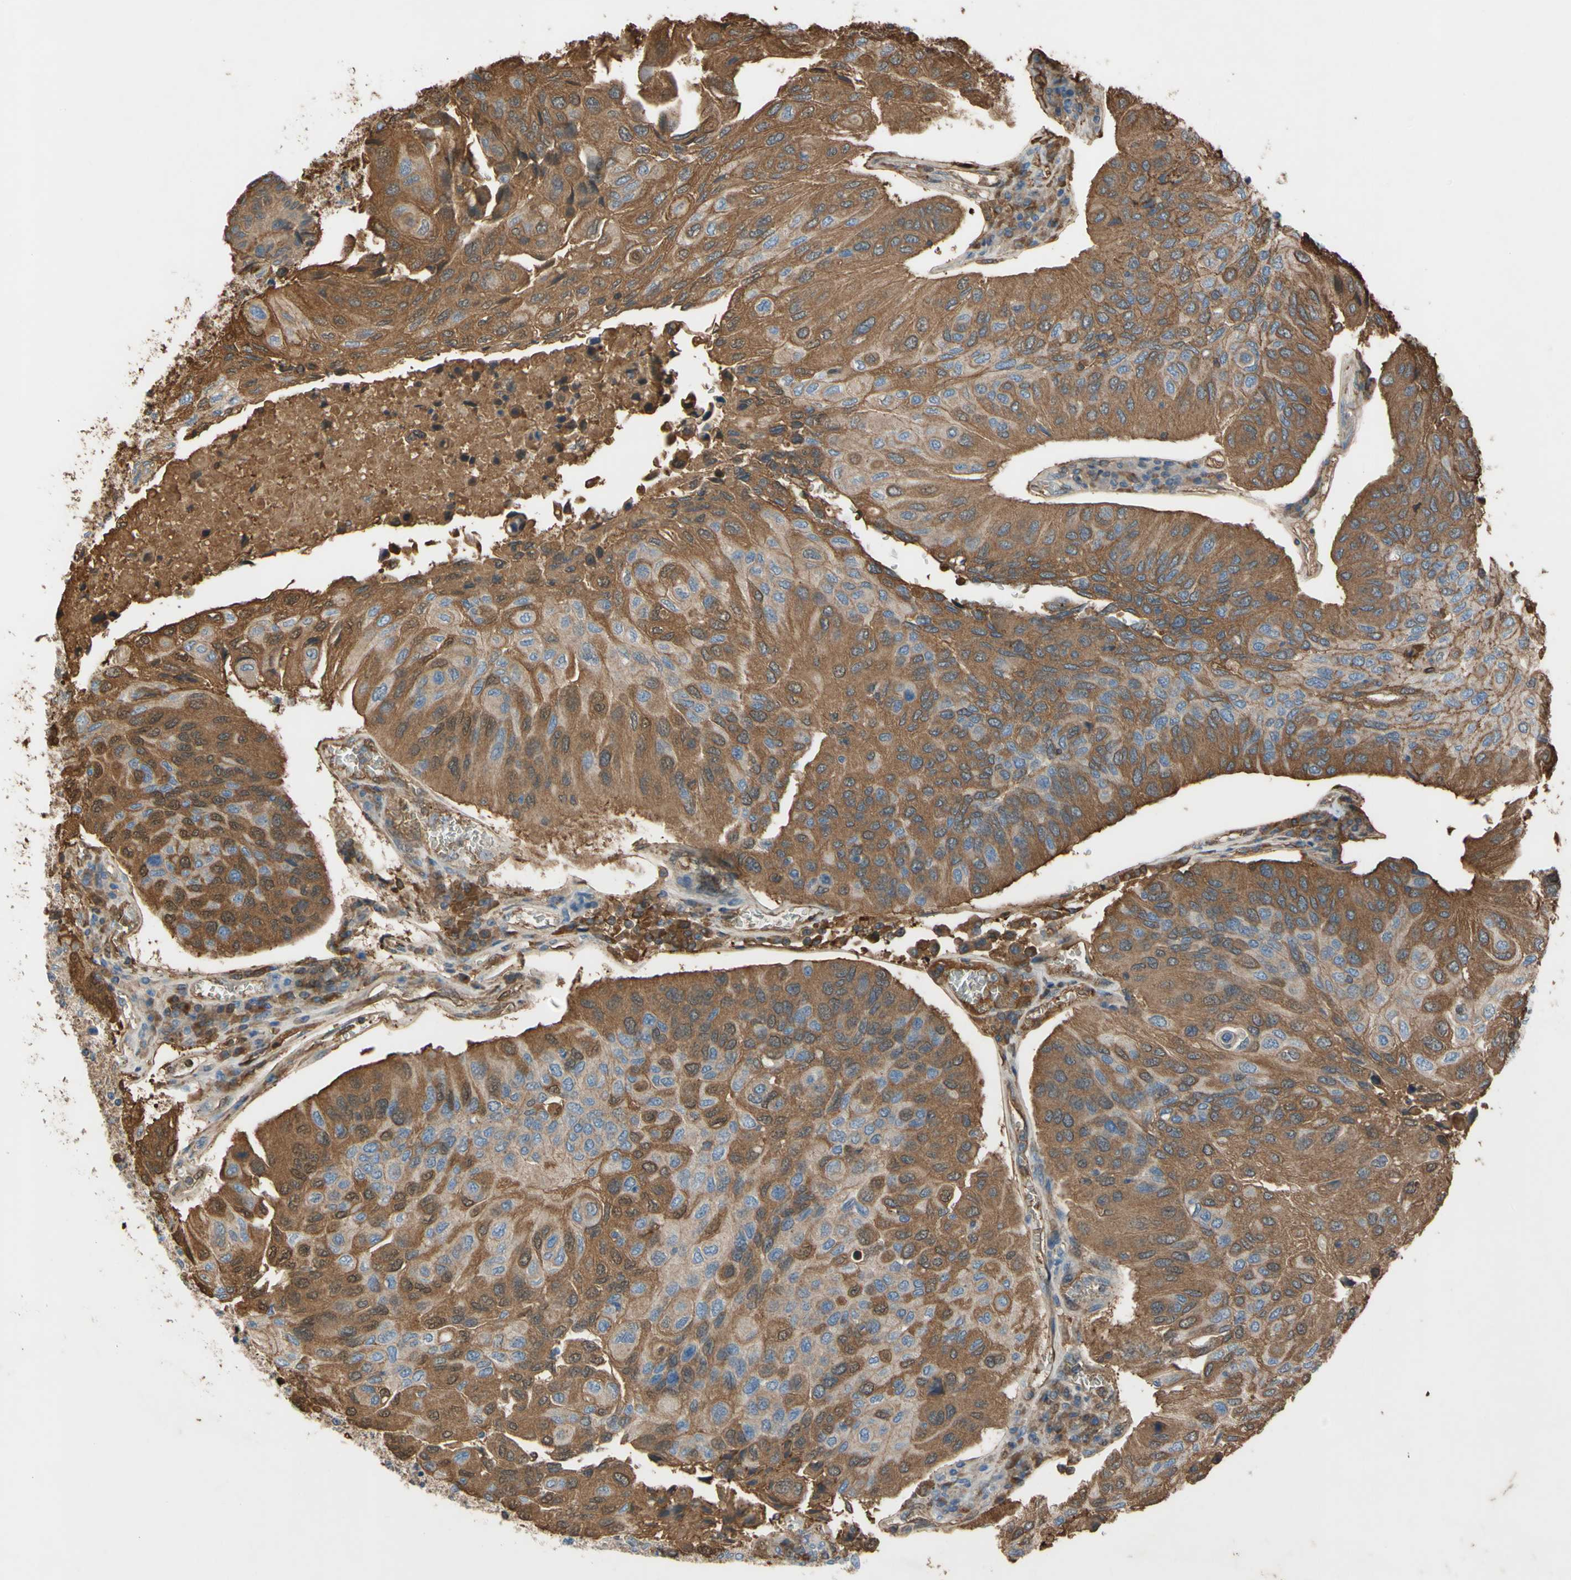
{"staining": {"intensity": "moderate", "quantity": ">75%", "location": "cytoplasmic/membranous"}, "tissue": "urothelial cancer", "cell_type": "Tumor cells", "image_type": "cancer", "snomed": [{"axis": "morphology", "description": "Urothelial carcinoma, High grade"}, {"axis": "topography", "description": "Urinary bladder"}], "caption": "IHC (DAB (3,3'-diaminobenzidine)) staining of human urothelial carcinoma (high-grade) reveals moderate cytoplasmic/membranous protein staining in approximately >75% of tumor cells.", "gene": "TIMP2", "patient": {"sex": "male", "age": 66}}